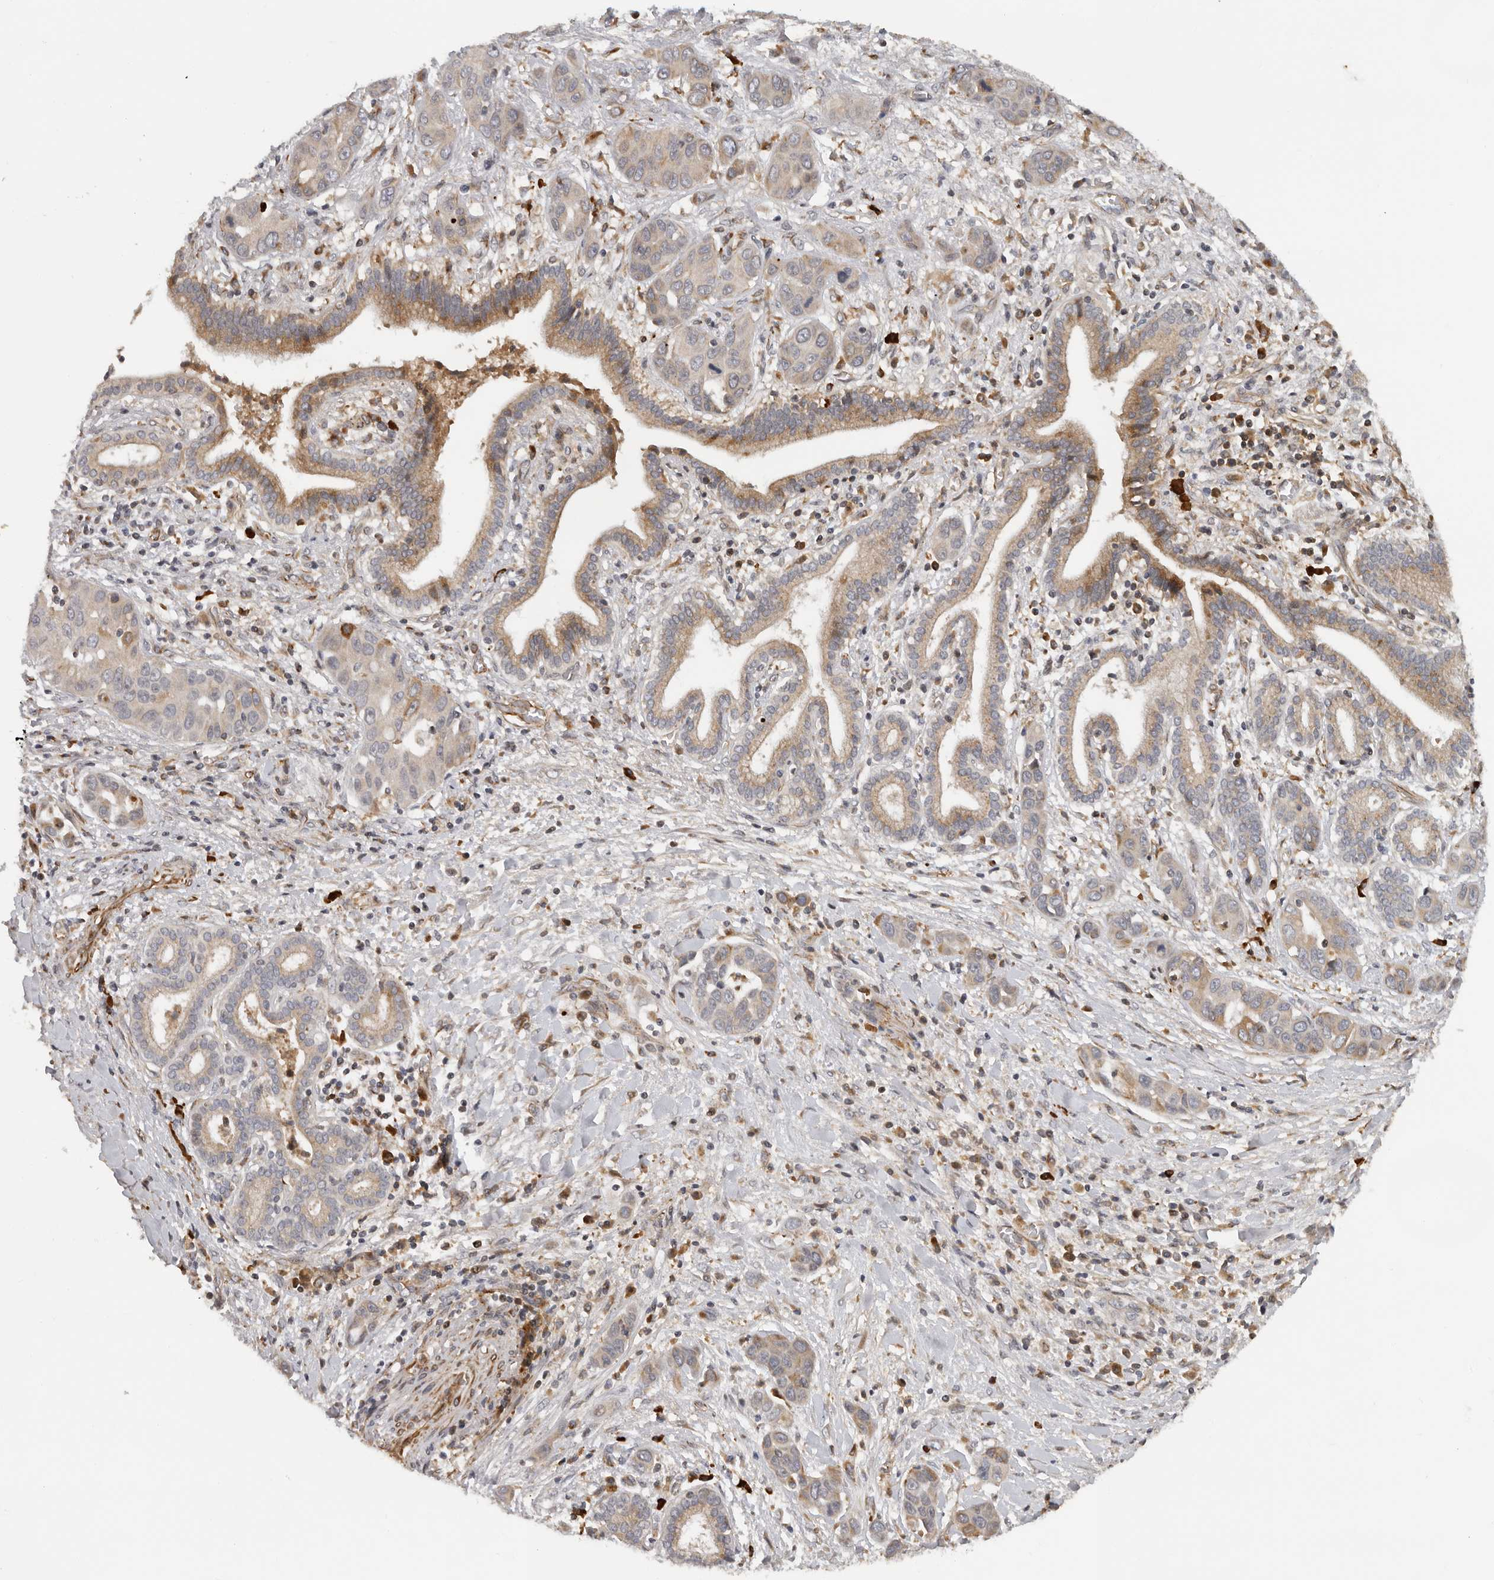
{"staining": {"intensity": "moderate", "quantity": "25%-75%", "location": "cytoplasmic/membranous"}, "tissue": "liver cancer", "cell_type": "Tumor cells", "image_type": "cancer", "snomed": [{"axis": "morphology", "description": "Cholangiocarcinoma"}, {"axis": "topography", "description": "Liver"}], "caption": "Immunohistochemistry histopathology image of human liver cancer stained for a protein (brown), which exhibits medium levels of moderate cytoplasmic/membranous staining in approximately 25%-75% of tumor cells.", "gene": "RNF157", "patient": {"sex": "female", "age": 52}}